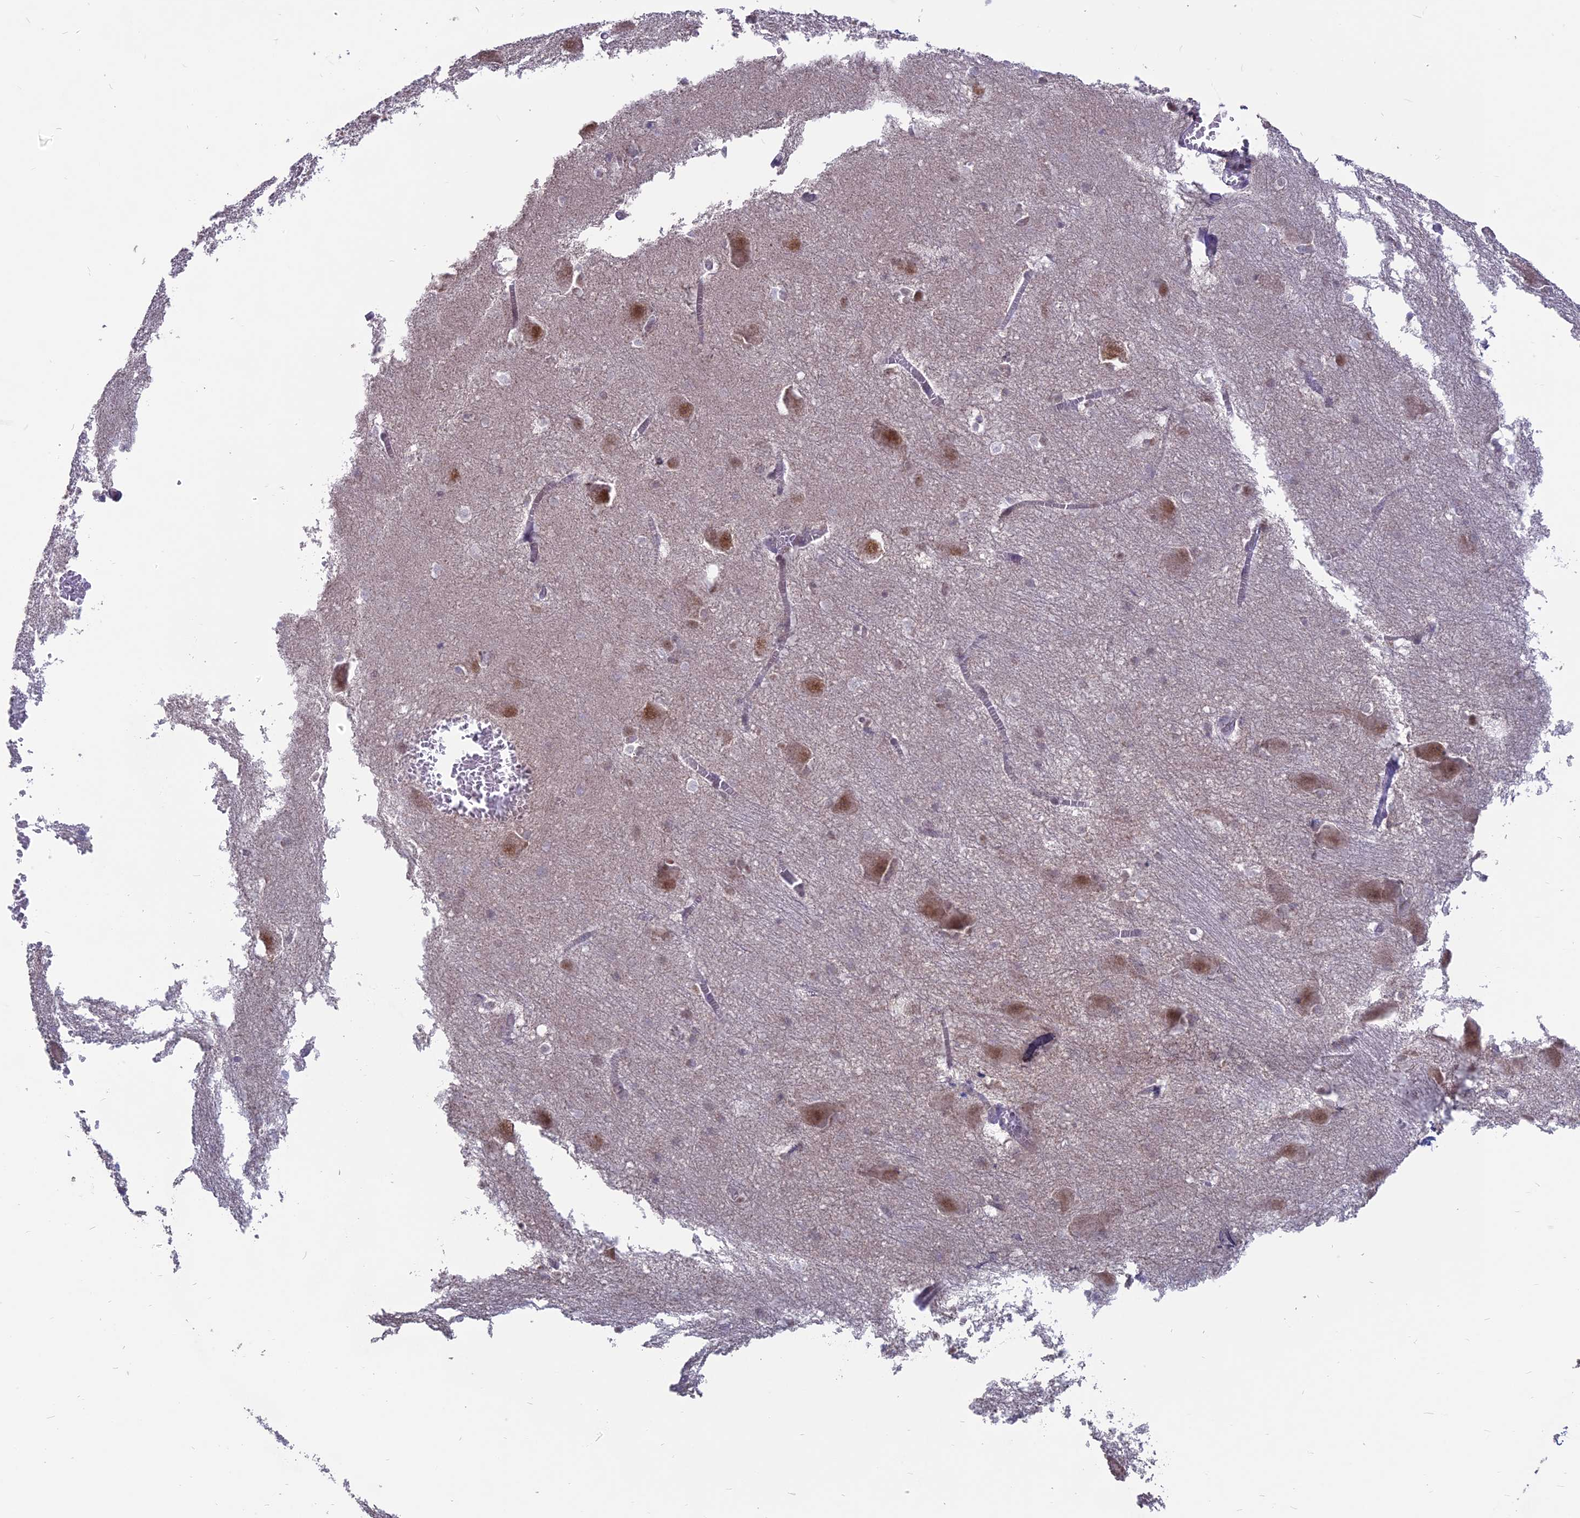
{"staining": {"intensity": "negative", "quantity": "none", "location": "none"}, "tissue": "caudate", "cell_type": "Glial cells", "image_type": "normal", "snomed": [{"axis": "morphology", "description": "Normal tissue, NOS"}, {"axis": "topography", "description": "Lateral ventricle wall"}], "caption": "The photomicrograph shows no staining of glial cells in benign caudate. (DAB (3,3'-diaminobenzidine) immunohistochemistry, high magnification).", "gene": "ARHGAP40", "patient": {"sex": "male", "age": 37}}